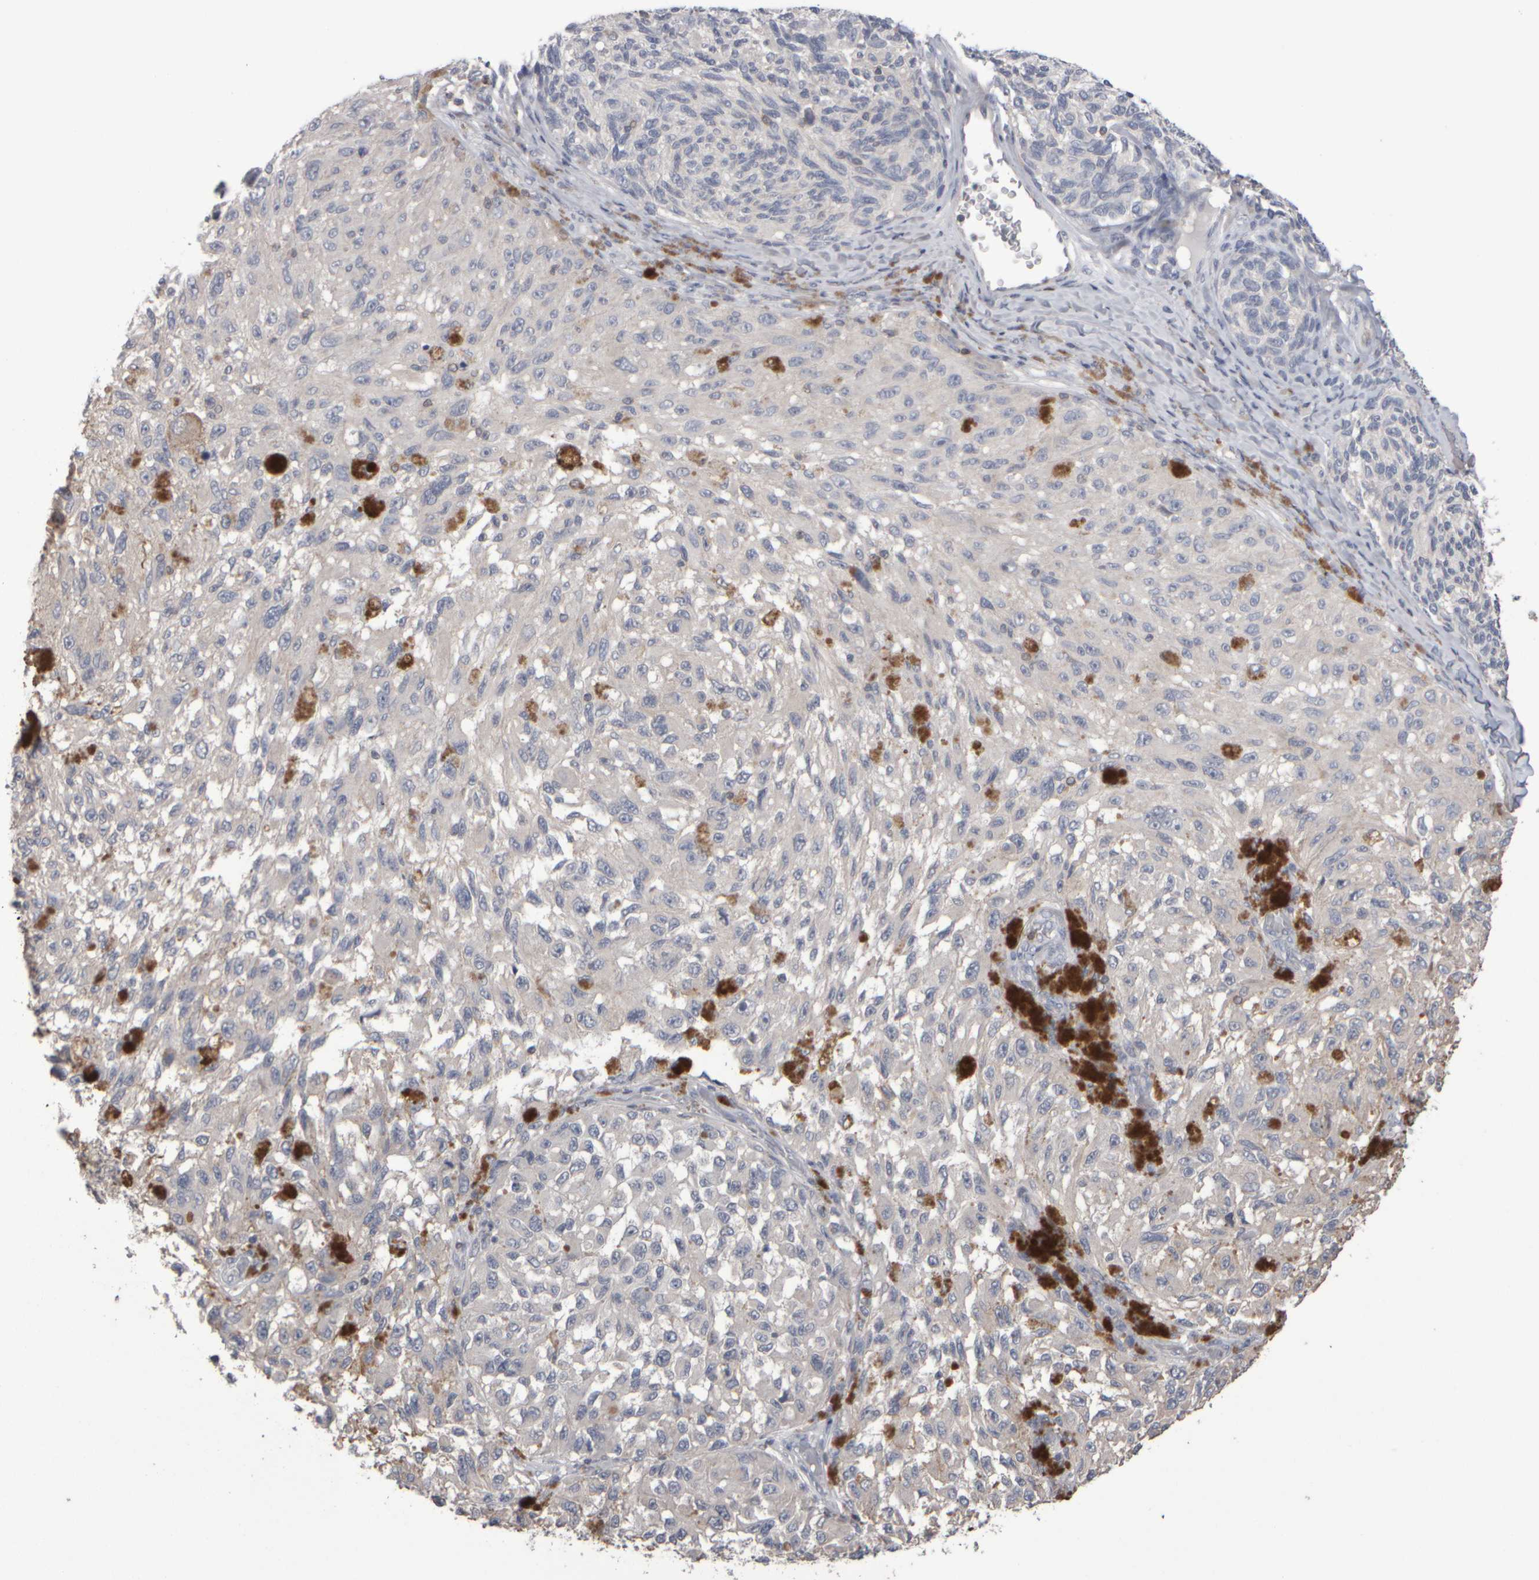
{"staining": {"intensity": "negative", "quantity": "none", "location": "none"}, "tissue": "melanoma", "cell_type": "Tumor cells", "image_type": "cancer", "snomed": [{"axis": "morphology", "description": "Malignant melanoma, NOS"}, {"axis": "topography", "description": "Skin"}], "caption": "High power microscopy photomicrograph of an immunohistochemistry (IHC) image of melanoma, revealing no significant expression in tumor cells. (Brightfield microscopy of DAB (3,3'-diaminobenzidine) immunohistochemistry at high magnification).", "gene": "EPHX2", "patient": {"sex": "female", "age": 73}}